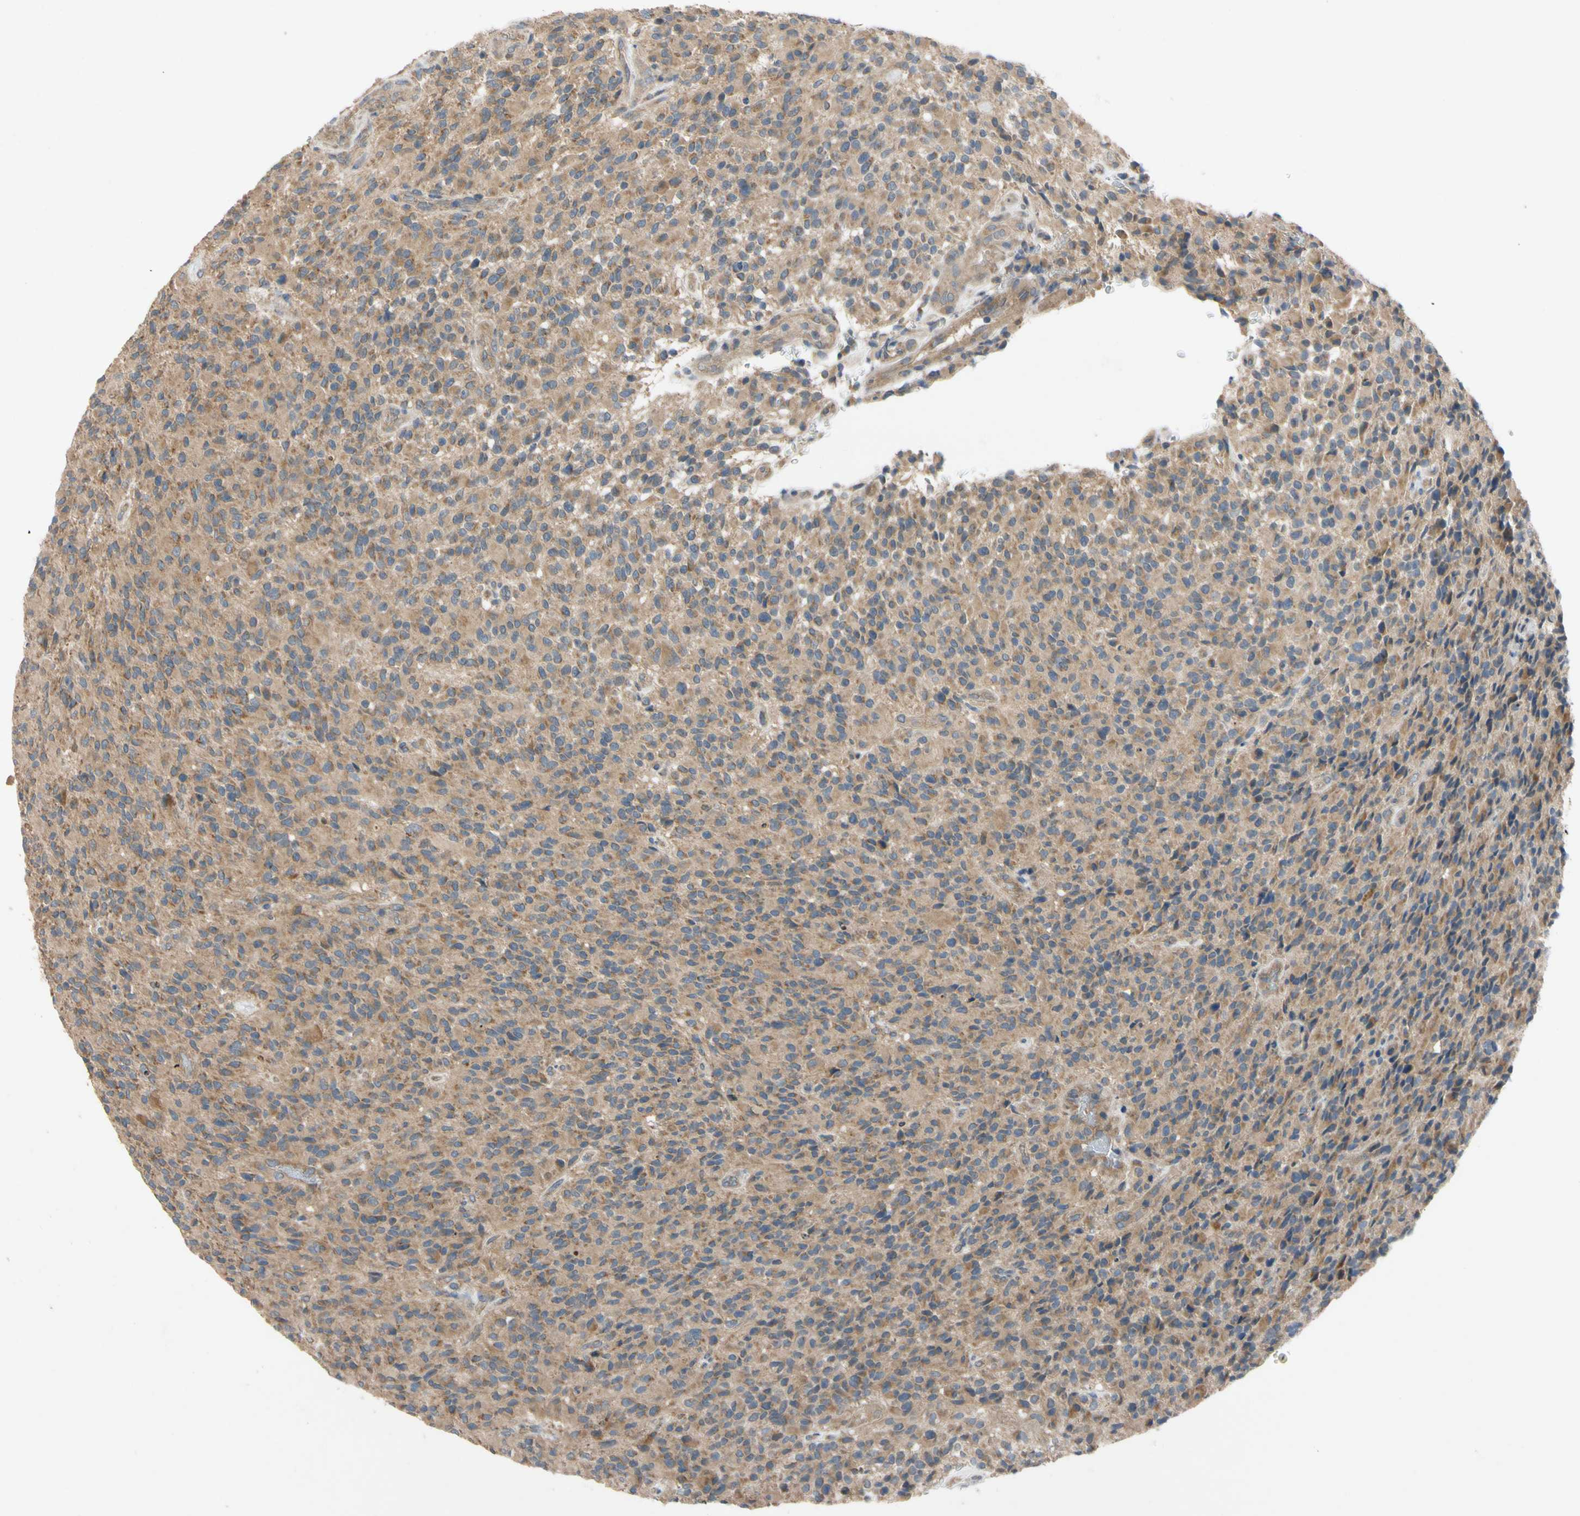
{"staining": {"intensity": "moderate", "quantity": ">75%", "location": "cytoplasmic/membranous"}, "tissue": "glioma", "cell_type": "Tumor cells", "image_type": "cancer", "snomed": [{"axis": "morphology", "description": "Glioma, malignant, High grade"}, {"axis": "topography", "description": "Brain"}], "caption": "Immunohistochemistry (IHC) (DAB) staining of human malignant glioma (high-grade) exhibits moderate cytoplasmic/membranous protein expression in about >75% of tumor cells.", "gene": "MBTPS2", "patient": {"sex": "male", "age": 71}}